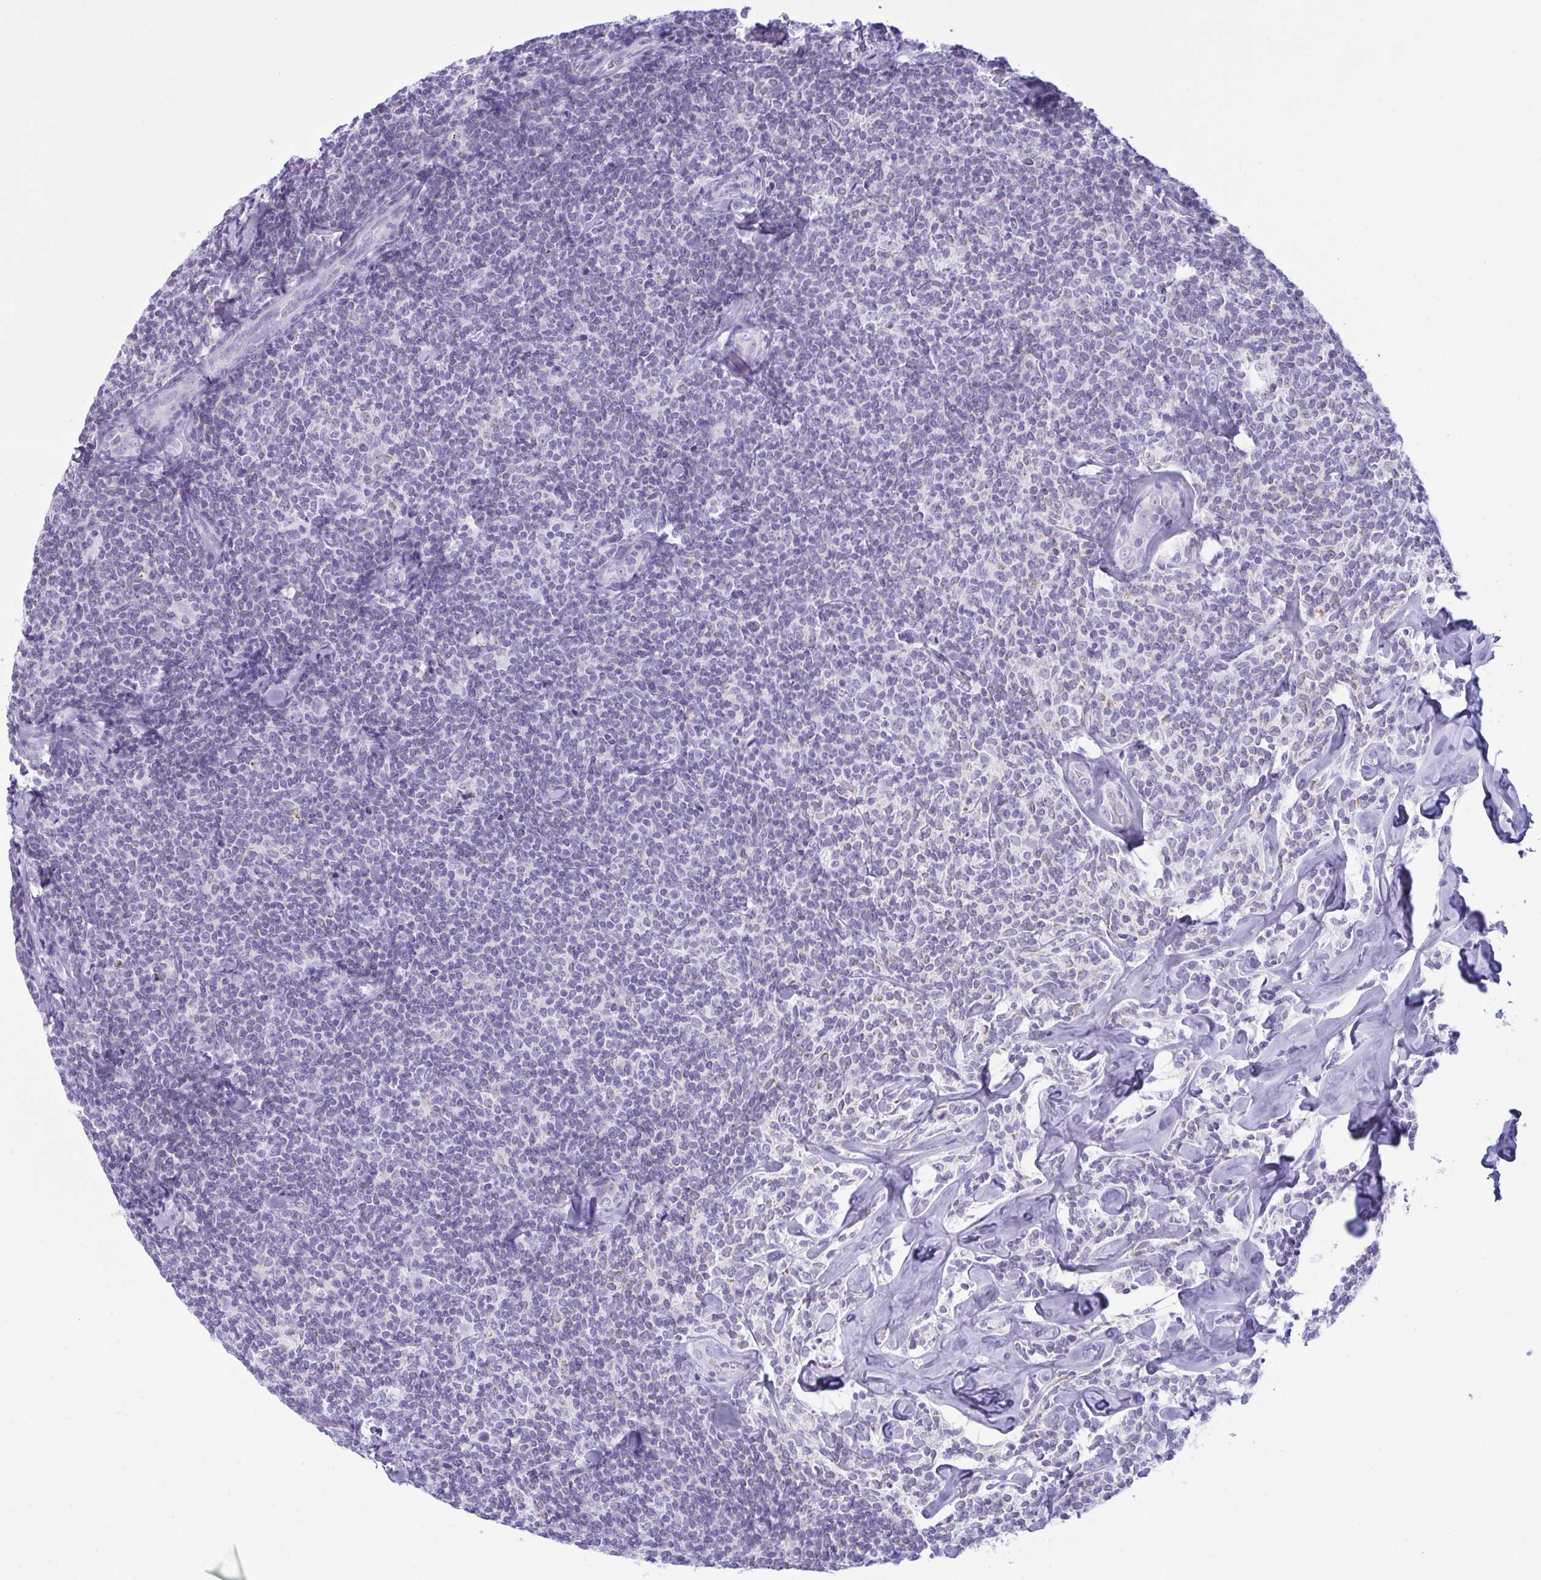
{"staining": {"intensity": "negative", "quantity": "none", "location": "none"}, "tissue": "lymphoma", "cell_type": "Tumor cells", "image_type": "cancer", "snomed": [{"axis": "morphology", "description": "Malignant lymphoma, non-Hodgkin's type, Low grade"}, {"axis": "topography", "description": "Lymph node"}], "caption": "An image of human low-grade malignant lymphoma, non-Hodgkin's type is negative for staining in tumor cells.", "gene": "BBS1", "patient": {"sex": "female", "age": 56}}